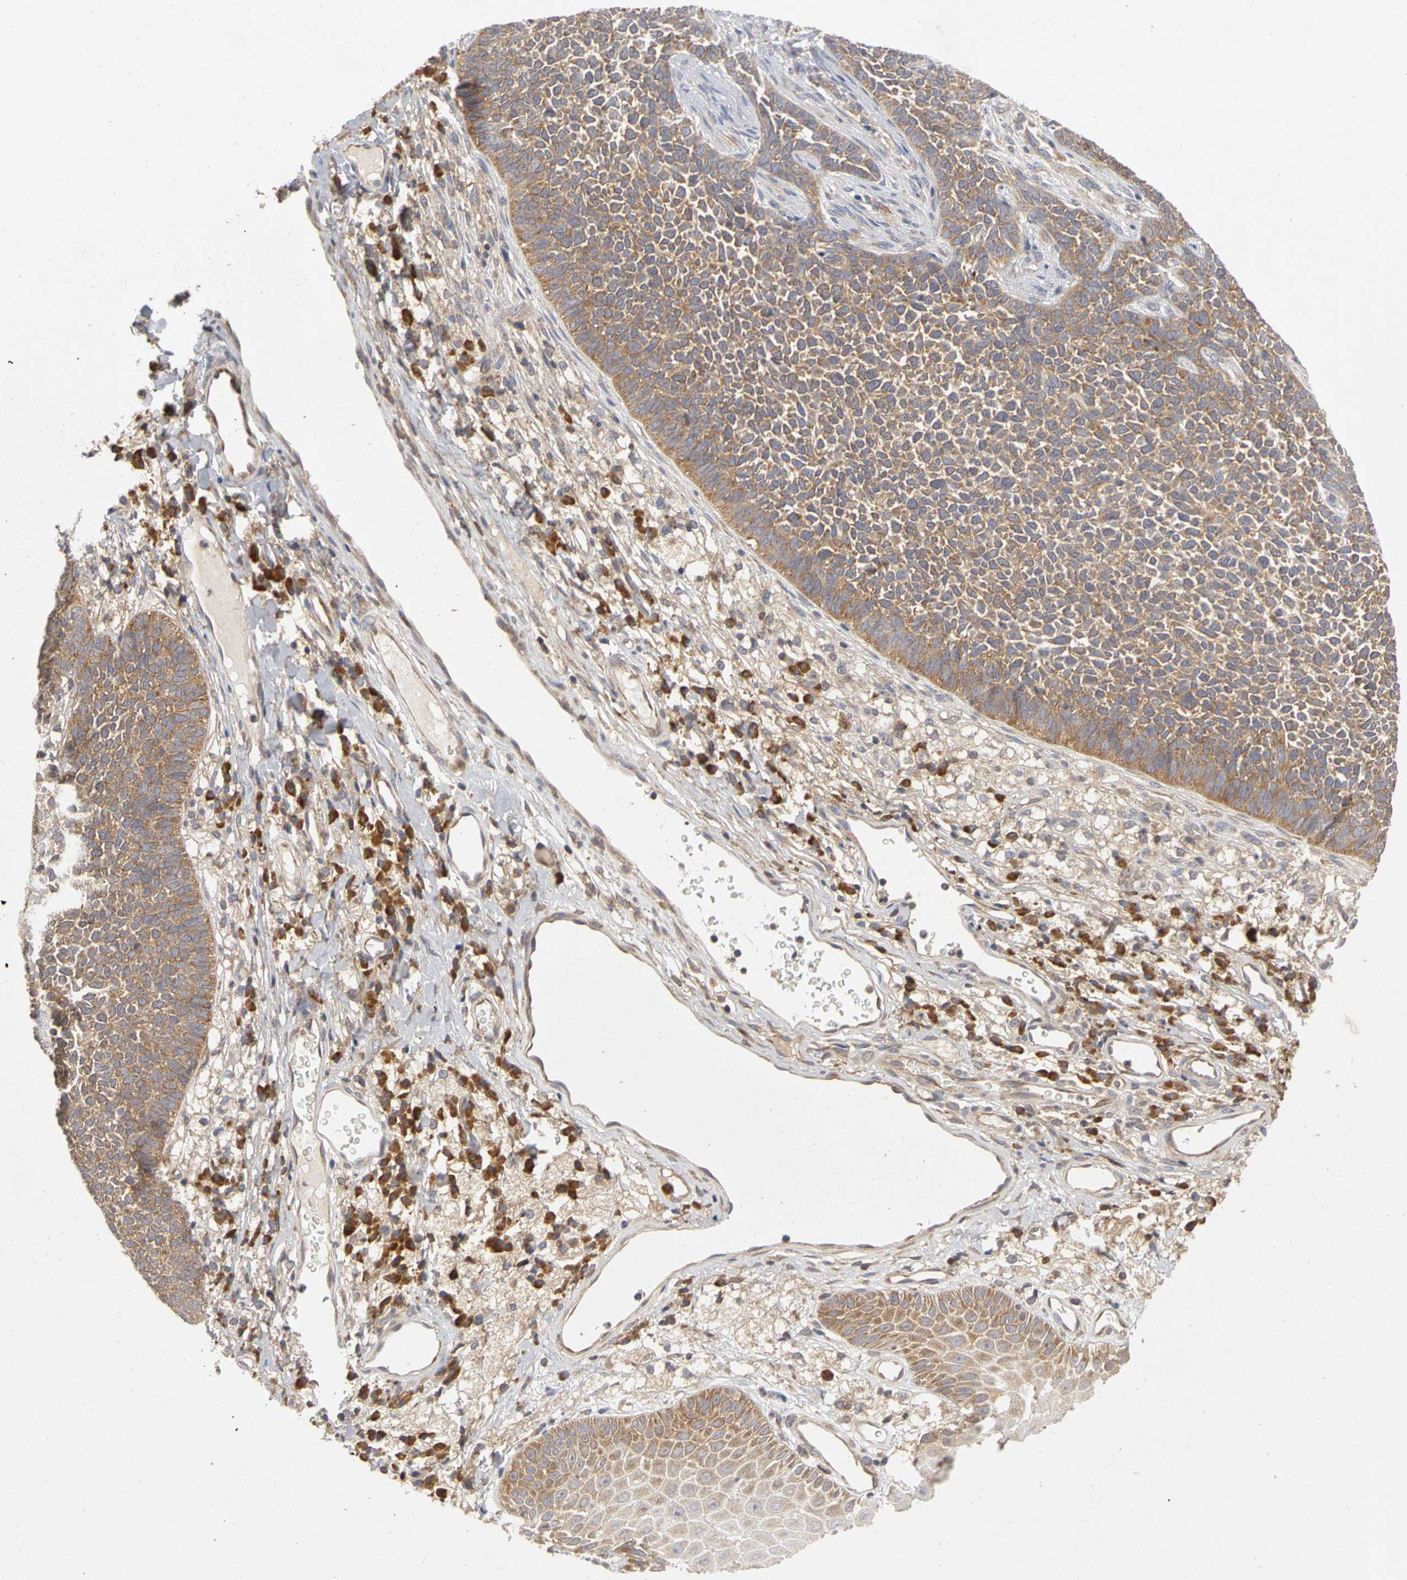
{"staining": {"intensity": "moderate", "quantity": ">75%", "location": "cytoplasmic/membranous"}, "tissue": "skin cancer", "cell_type": "Tumor cells", "image_type": "cancer", "snomed": [{"axis": "morphology", "description": "Basal cell carcinoma"}, {"axis": "topography", "description": "Skin"}], "caption": "DAB (3,3'-diaminobenzidine) immunohistochemical staining of skin cancer demonstrates moderate cytoplasmic/membranous protein expression in approximately >75% of tumor cells. The staining was performed using DAB to visualize the protein expression in brown, while the nuclei were stained in blue with hematoxylin (Magnification: 20x).", "gene": "IRAK1", "patient": {"sex": "female", "age": 84}}